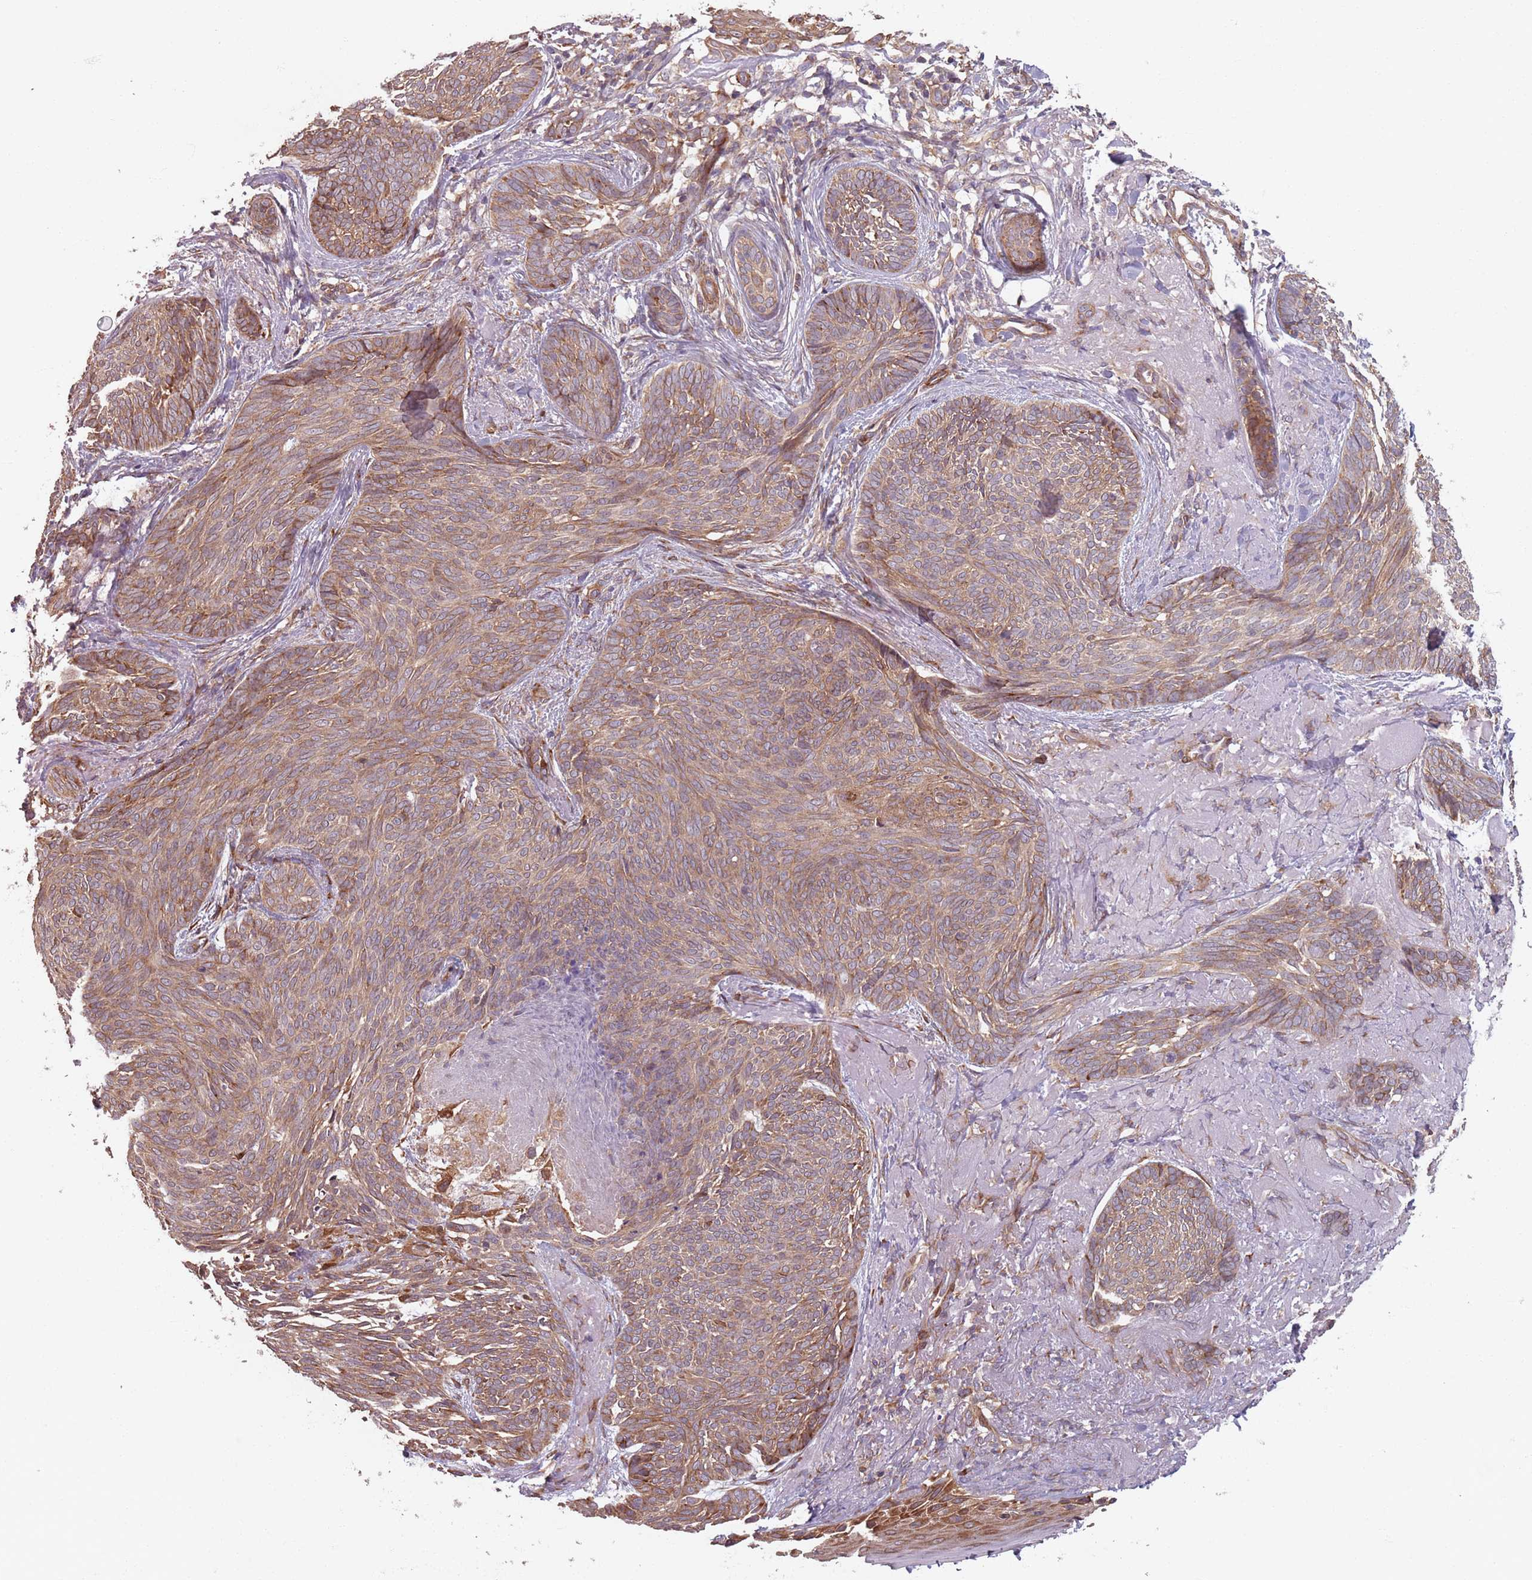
{"staining": {"intensity": "moderate", "quantity": ">75%", "location": "cytoplasmic/membranous"}, "tissue": "skin cancer", "cell_type": "Tumor cells", "image_type": "cancer", "snomed": [{"axis": "morphology", "description": "Basal cell carcinoma"}, {"axis": "topography", "description": "Skin"}], "caption": "Tumor cells display moderate cytoplasmic/membranous staining in approximately >75% of cells in skin basal cell carcinoma.", "gene": "NOTCH3", "patient": {"sex": "female", "age": 86}}